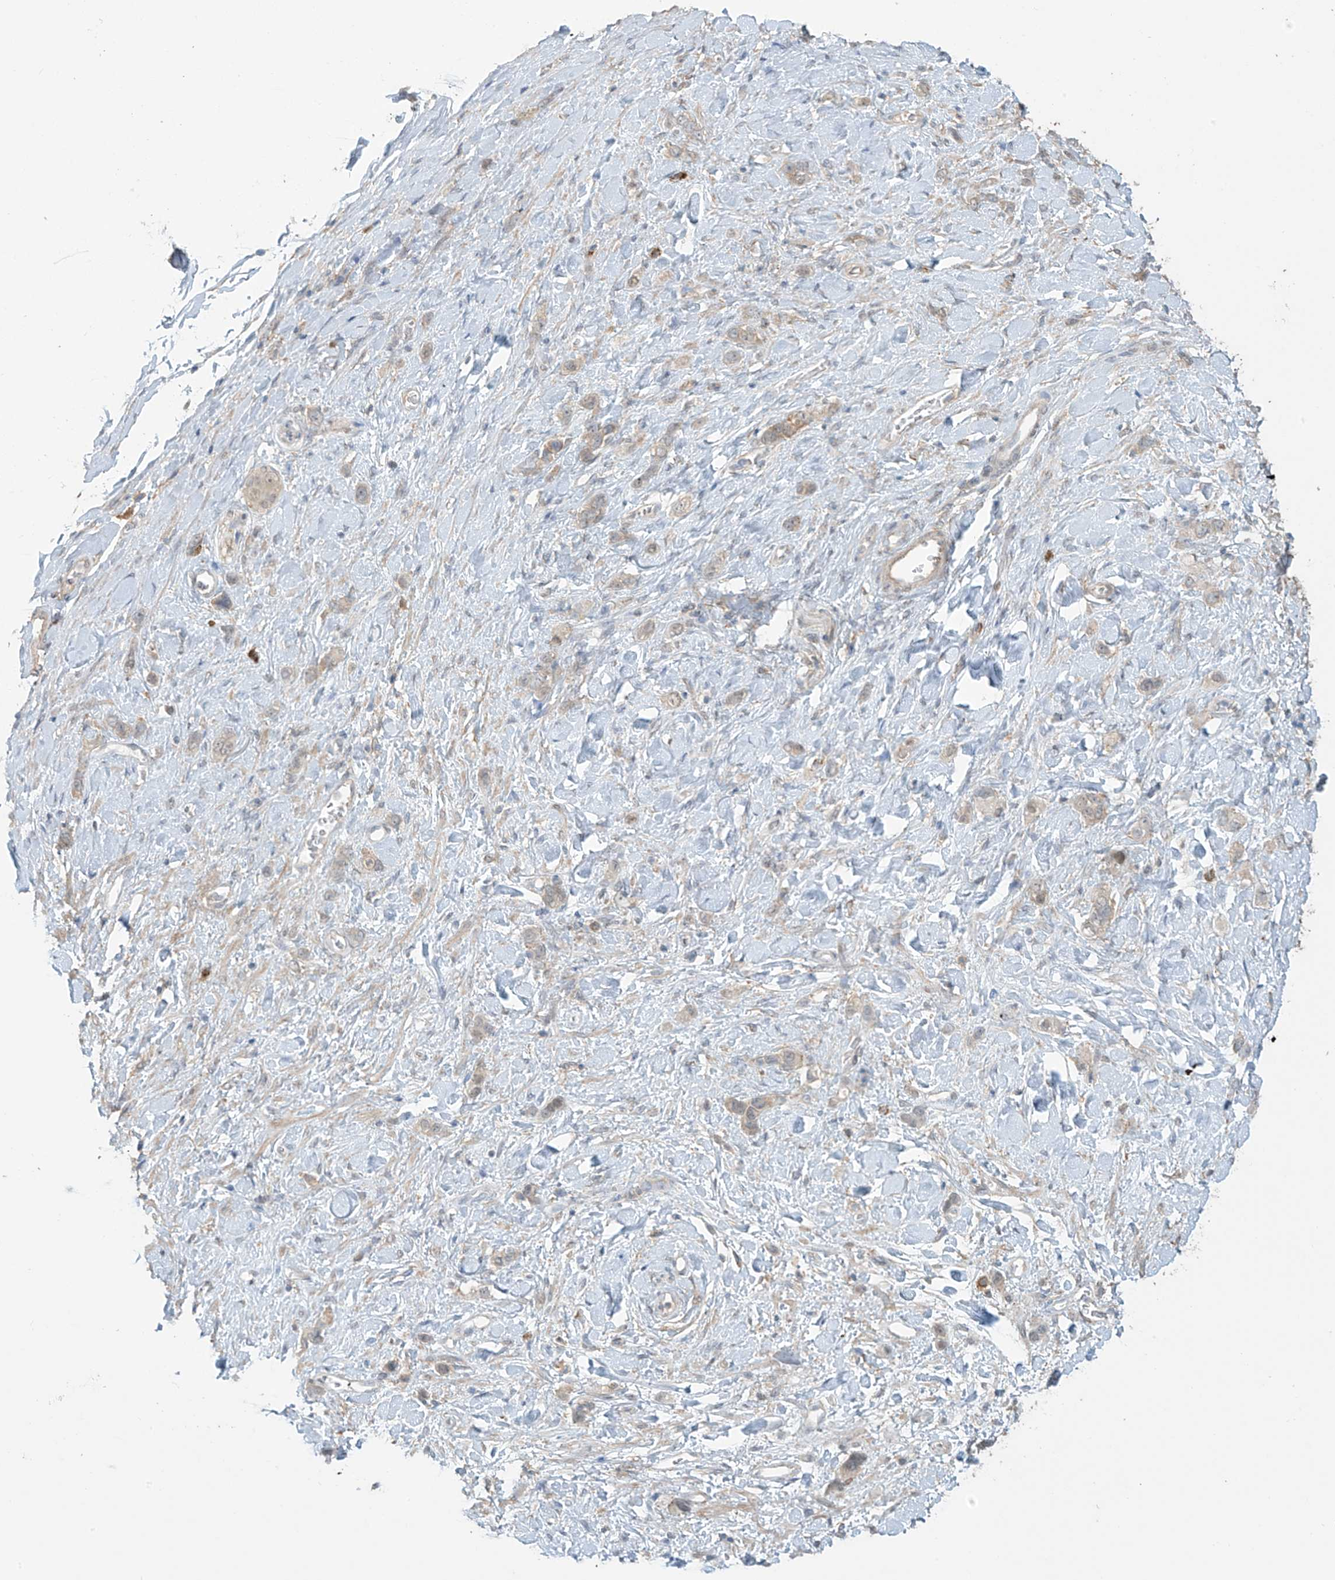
{"staining": {"intensity": "weak", "quantity": "25%-75%", "location": "cytoplasmic/membranous"}, "tissue": "stomach cancer", "cell_type": "Tumor cells", "image_type": "cancer", "snomed": [{"axis": "morphology", "description": "Adenocarcinoma, NOS"}, {"axis": "topography", "description": "Stomach"}], "caption": "This micrograph exhibits immunohistochemistry (IHC) staining of stomach adenocarcinoma, with low weak cytoplasmic/membranous staining in about 25%-75% of tumor cells.", "gene": "TAGAP", "patient": {"sex": "female", "age": 65}}